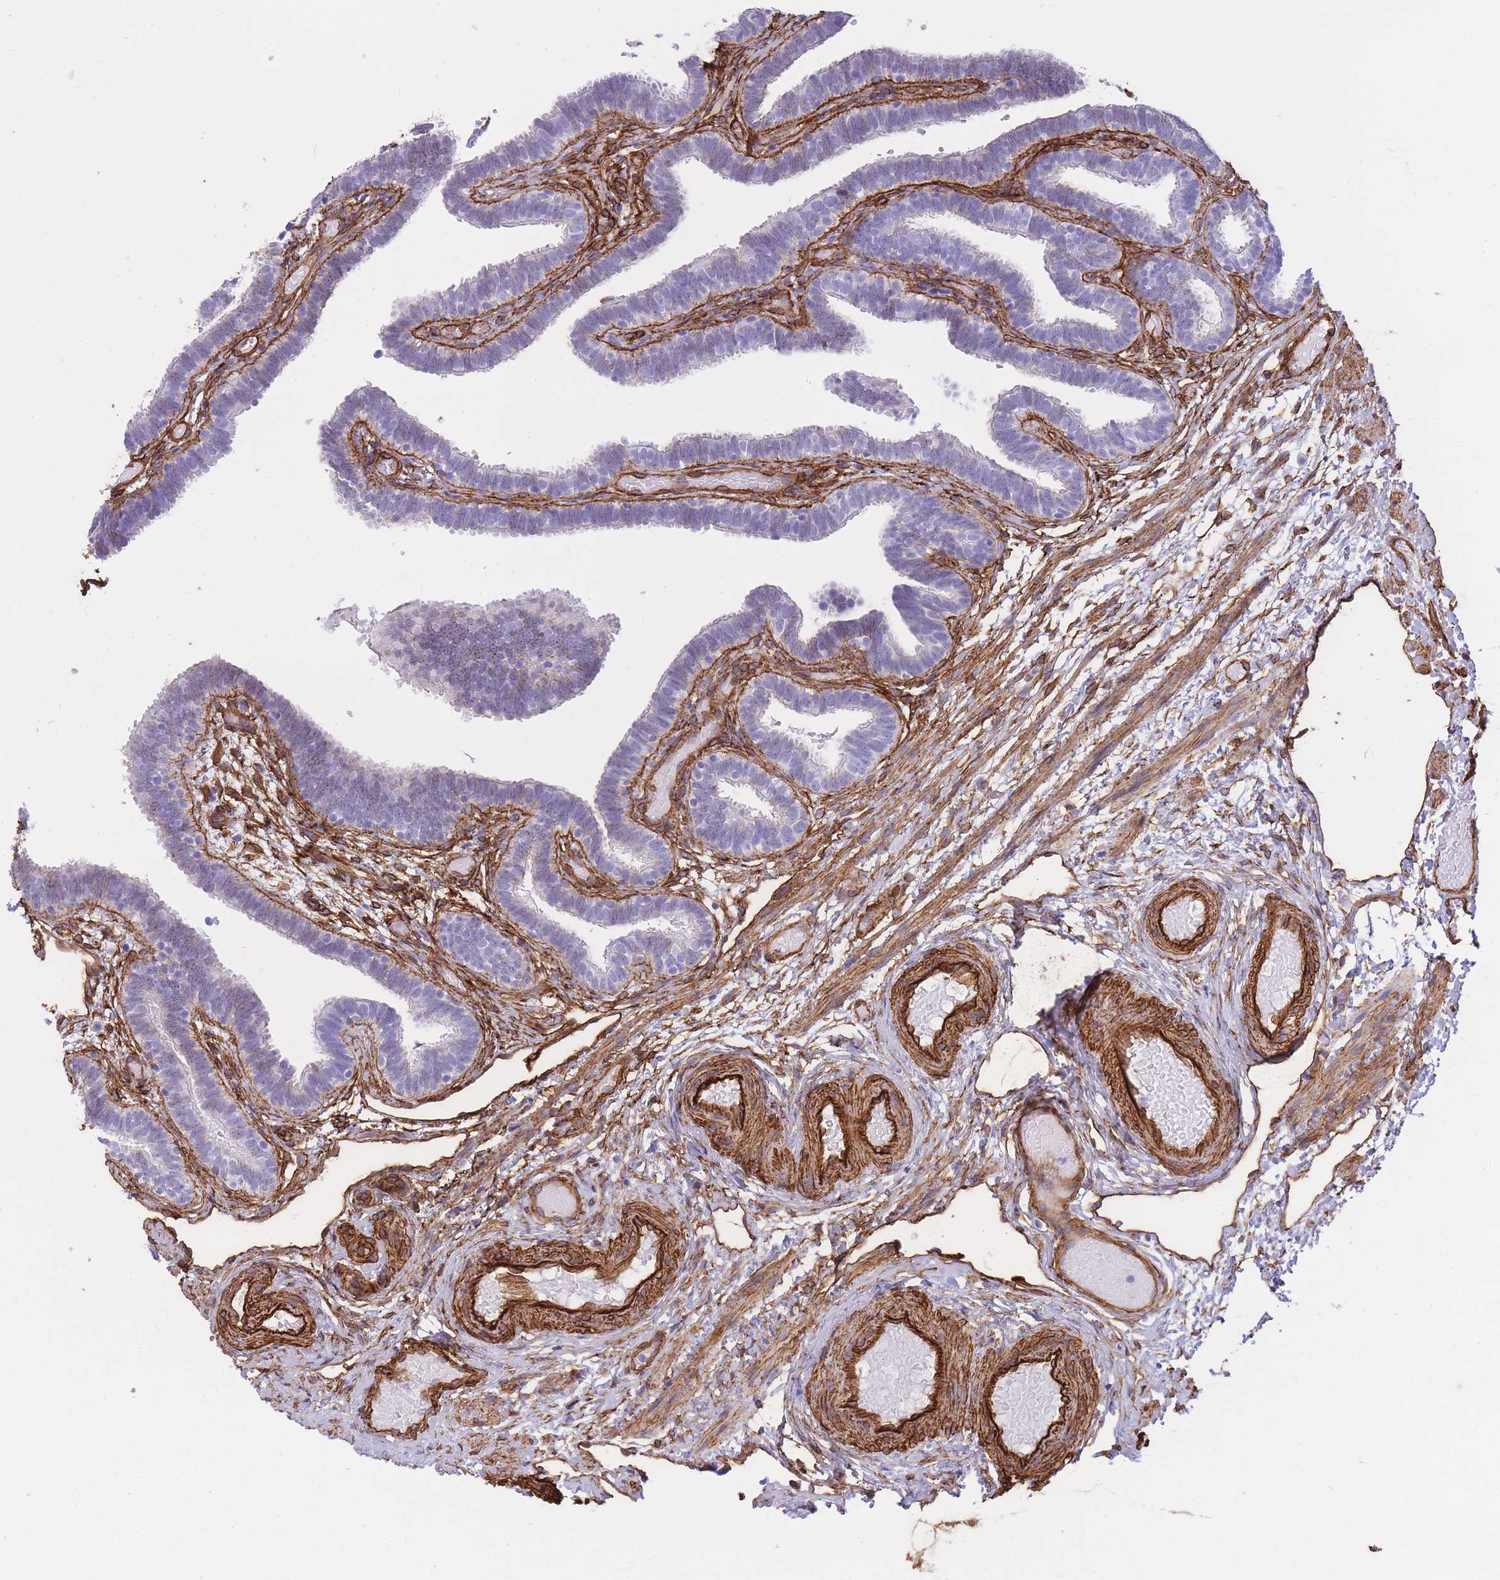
{"staining": {"intensity": "negative", "quantity": "none", "location": "none"}, "tissue": "fallopian tube", "cell_type": "Glandular cells", "image_type": "normal", "snomed": [{"axis": "morphology", "description": "Normal tissue, NOS"}, {"axis": "topography", "description": "Fallopian tube"}], "caption": "The photomicrograph displays no staining of glandular cells in normal fallopian tube. Nuclei are stained in blue.", "gene": "CAVIN1", "patient": {"sex": "female", "age": 37}}